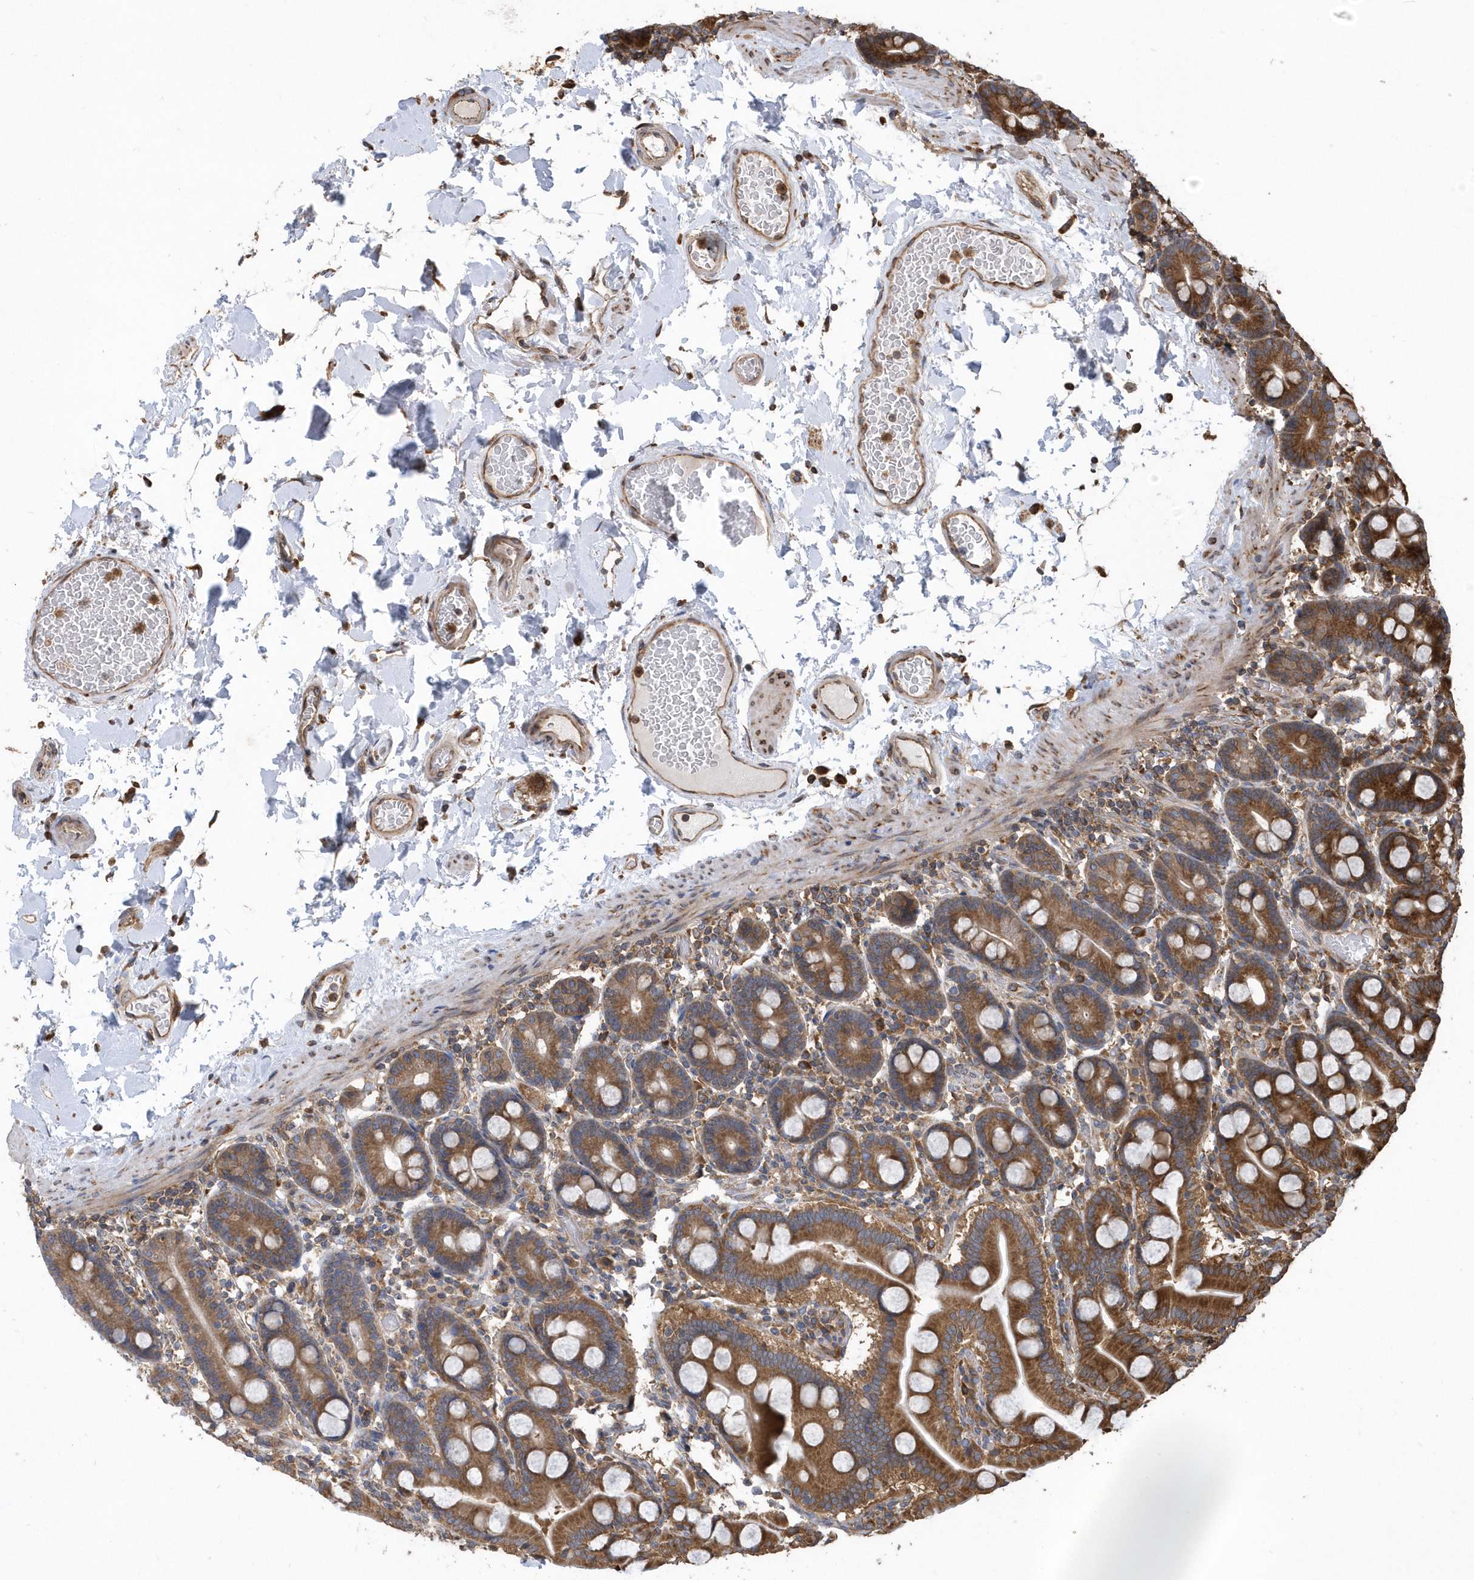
{"staining": {"intensity": "moderate", "quantity": ">75%", "location": "cytoplasmic/membranous"}, "tissue": "duodenum", "cell_type": "Glandular cells", "image_type": "normal", "snomed": [{"axis": "morphology", "description": "Normal tissue, NOS"}, {"axis": "topography", "description": "Duodenum"}], "caption": "Duodenum was stained to show a protein in brown. There is medium levels of moderate cytoplasmic/membranous positivity in approximately >75% of glandular cells. (brown staining indicates protein expression, while blue staining denotes nuclei).", "gene": "WASHC5", "patient": {"sex": "male", "age": 55}}